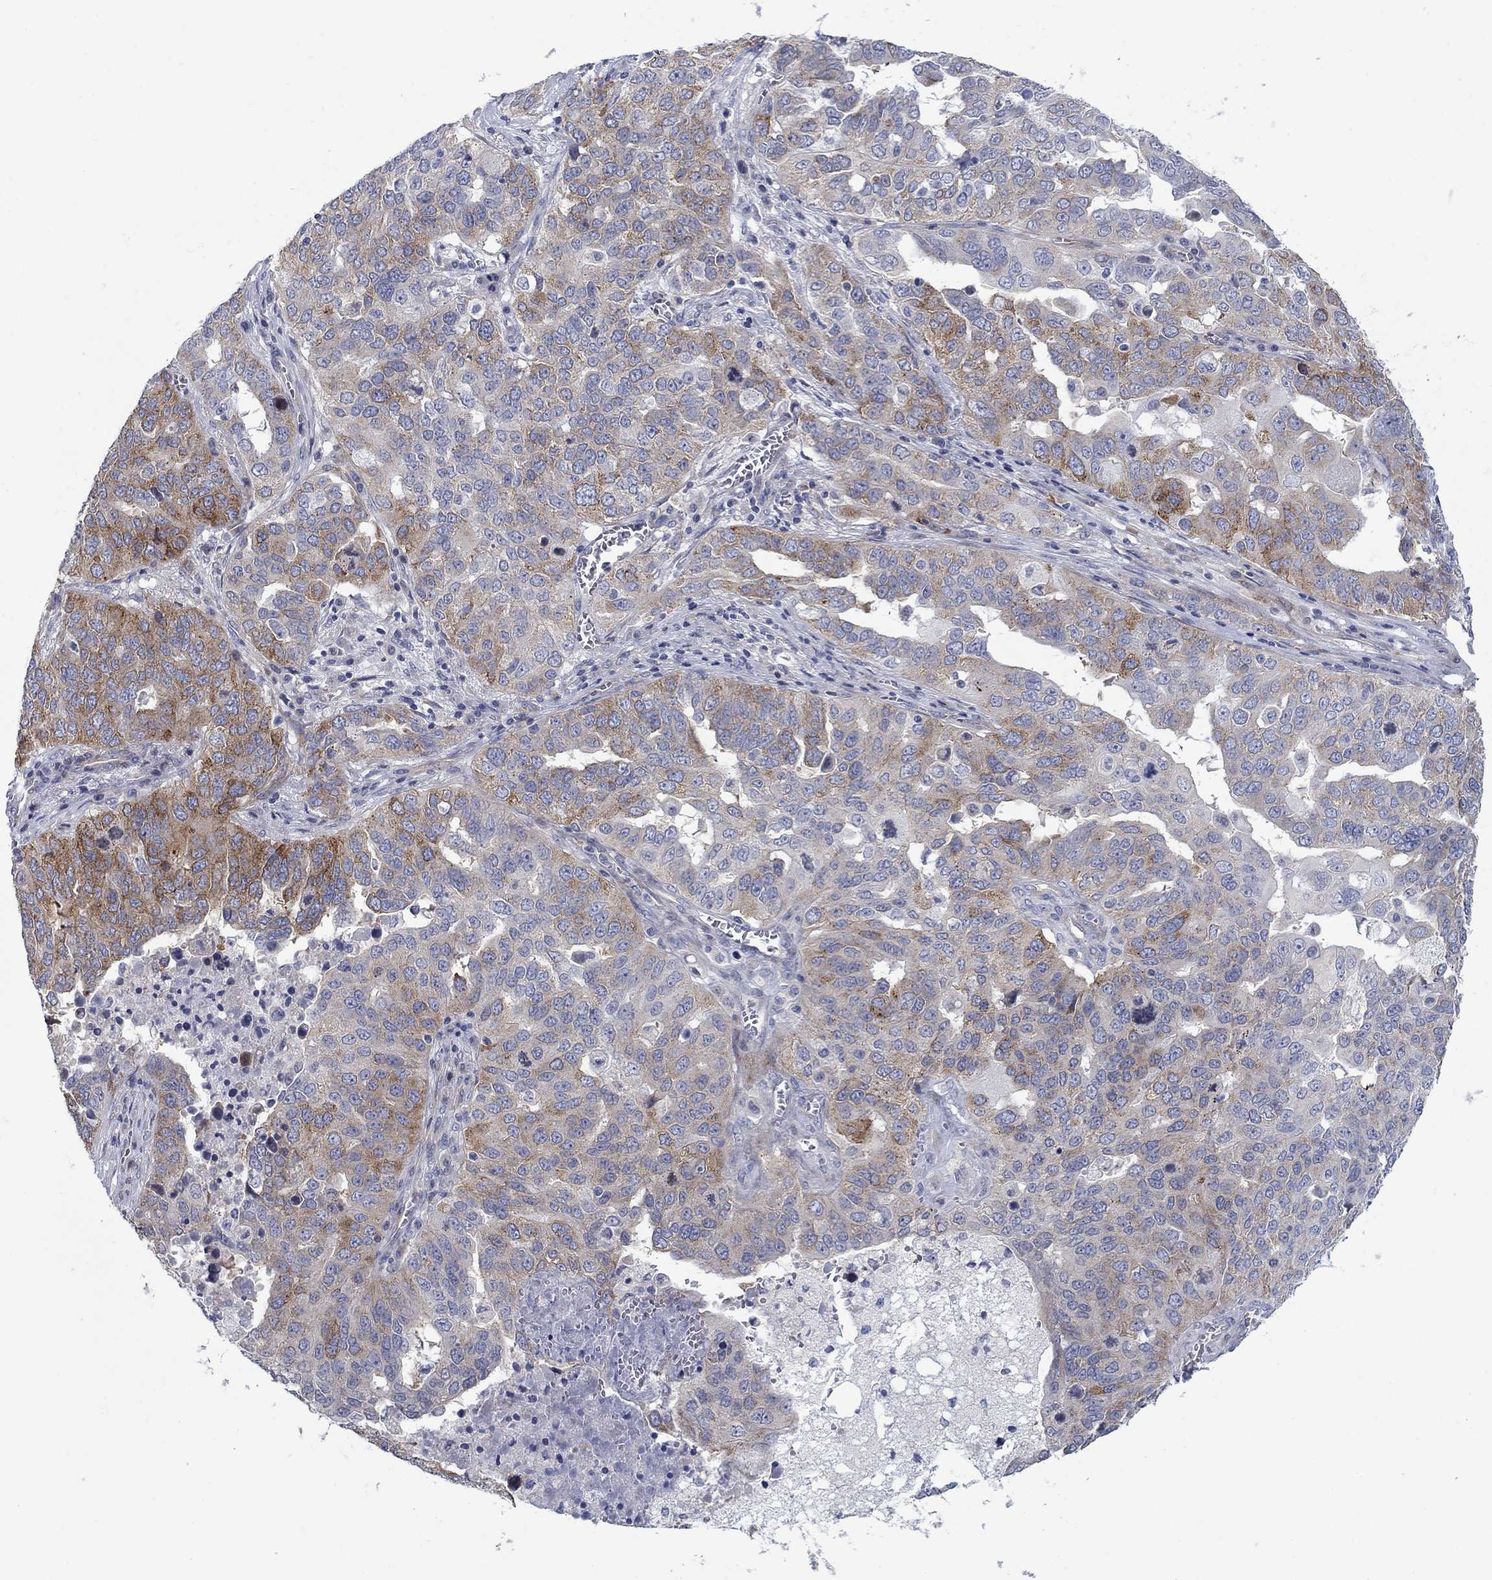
{"staining": {"intensity": "strong", "quantity": "<25%", "location": "cytoplasmic/membranous"}, "tissue": "ovarian cancer", "cell_type": "Tumor cells", "image_type": "cancer", "snomed": [{"axis": "morphology", "description": "Carcinoma, endometroid"}, {"axis": "topography", "description": "Soft tissue"}, {"axis": "topography", "description": "Ovary"}], "caption": "The image shows immunohistochemical staining of ovarian cancer. There is strong cytoplasmic/membranous positivity is appreciated in approximately <25% of tumor cells.", "gene": "FXR1", "patient": {"sex": "female", "age": 52}}